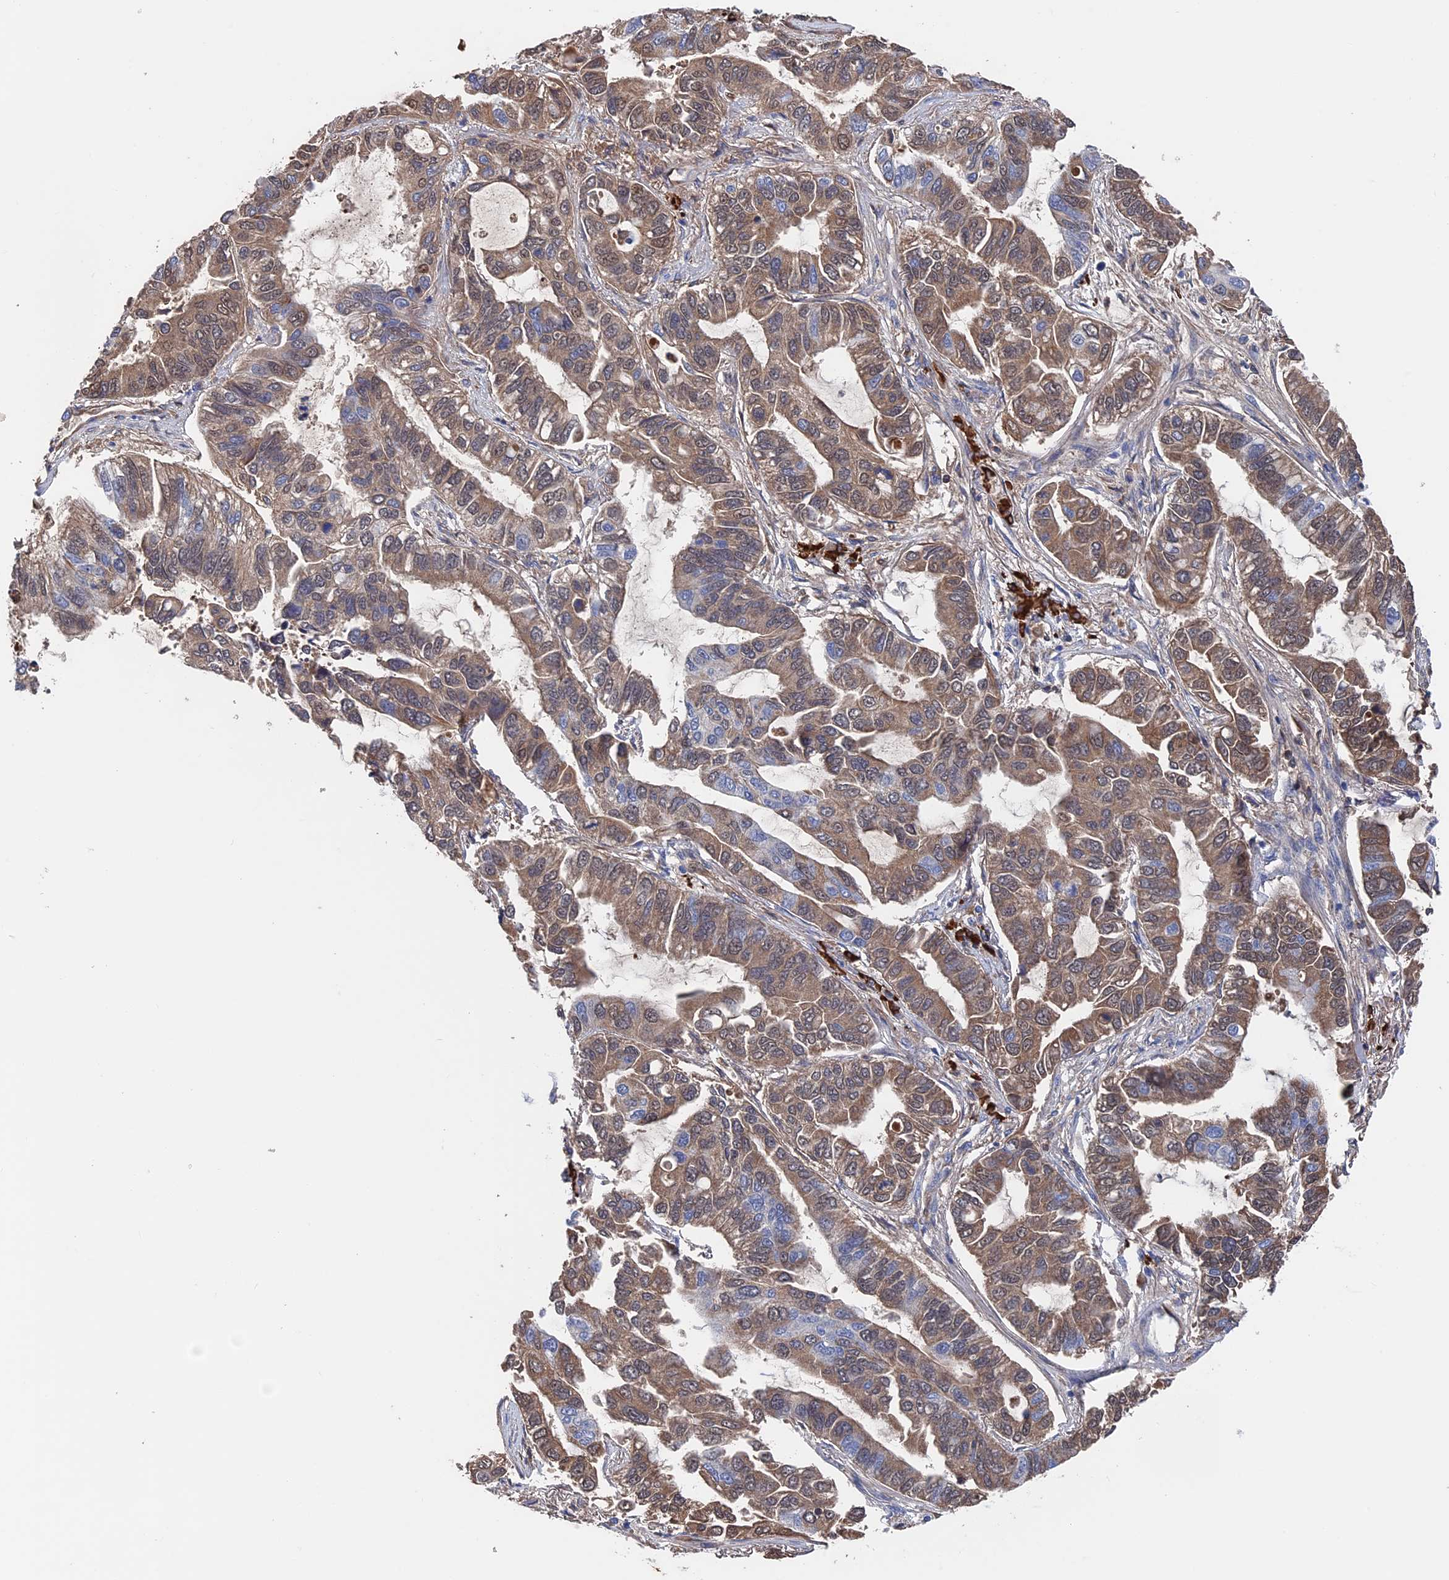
{"staining": {"intensity": "moderate", "quantity": ">75%", "location": "cytoplasmic/membranous"}, "tissue": "lung cancer", "cell_type": "Tumor cells", "image_type": "cancer", "snomed": [{"axis": "morphology", "description": "Adenocarcinoma, NOS"}, {"axis": "topography", "description": "Lung"}], "caption": "Immunohistochemical staining of human adenocarcinoma (lung) shows medium levels of moderate cytoplasmic/membranous protein positivity in approximately >75% of tumor cells.", "gene": "RPUSD1", "patient": {"sex": "male", "age": 64}}